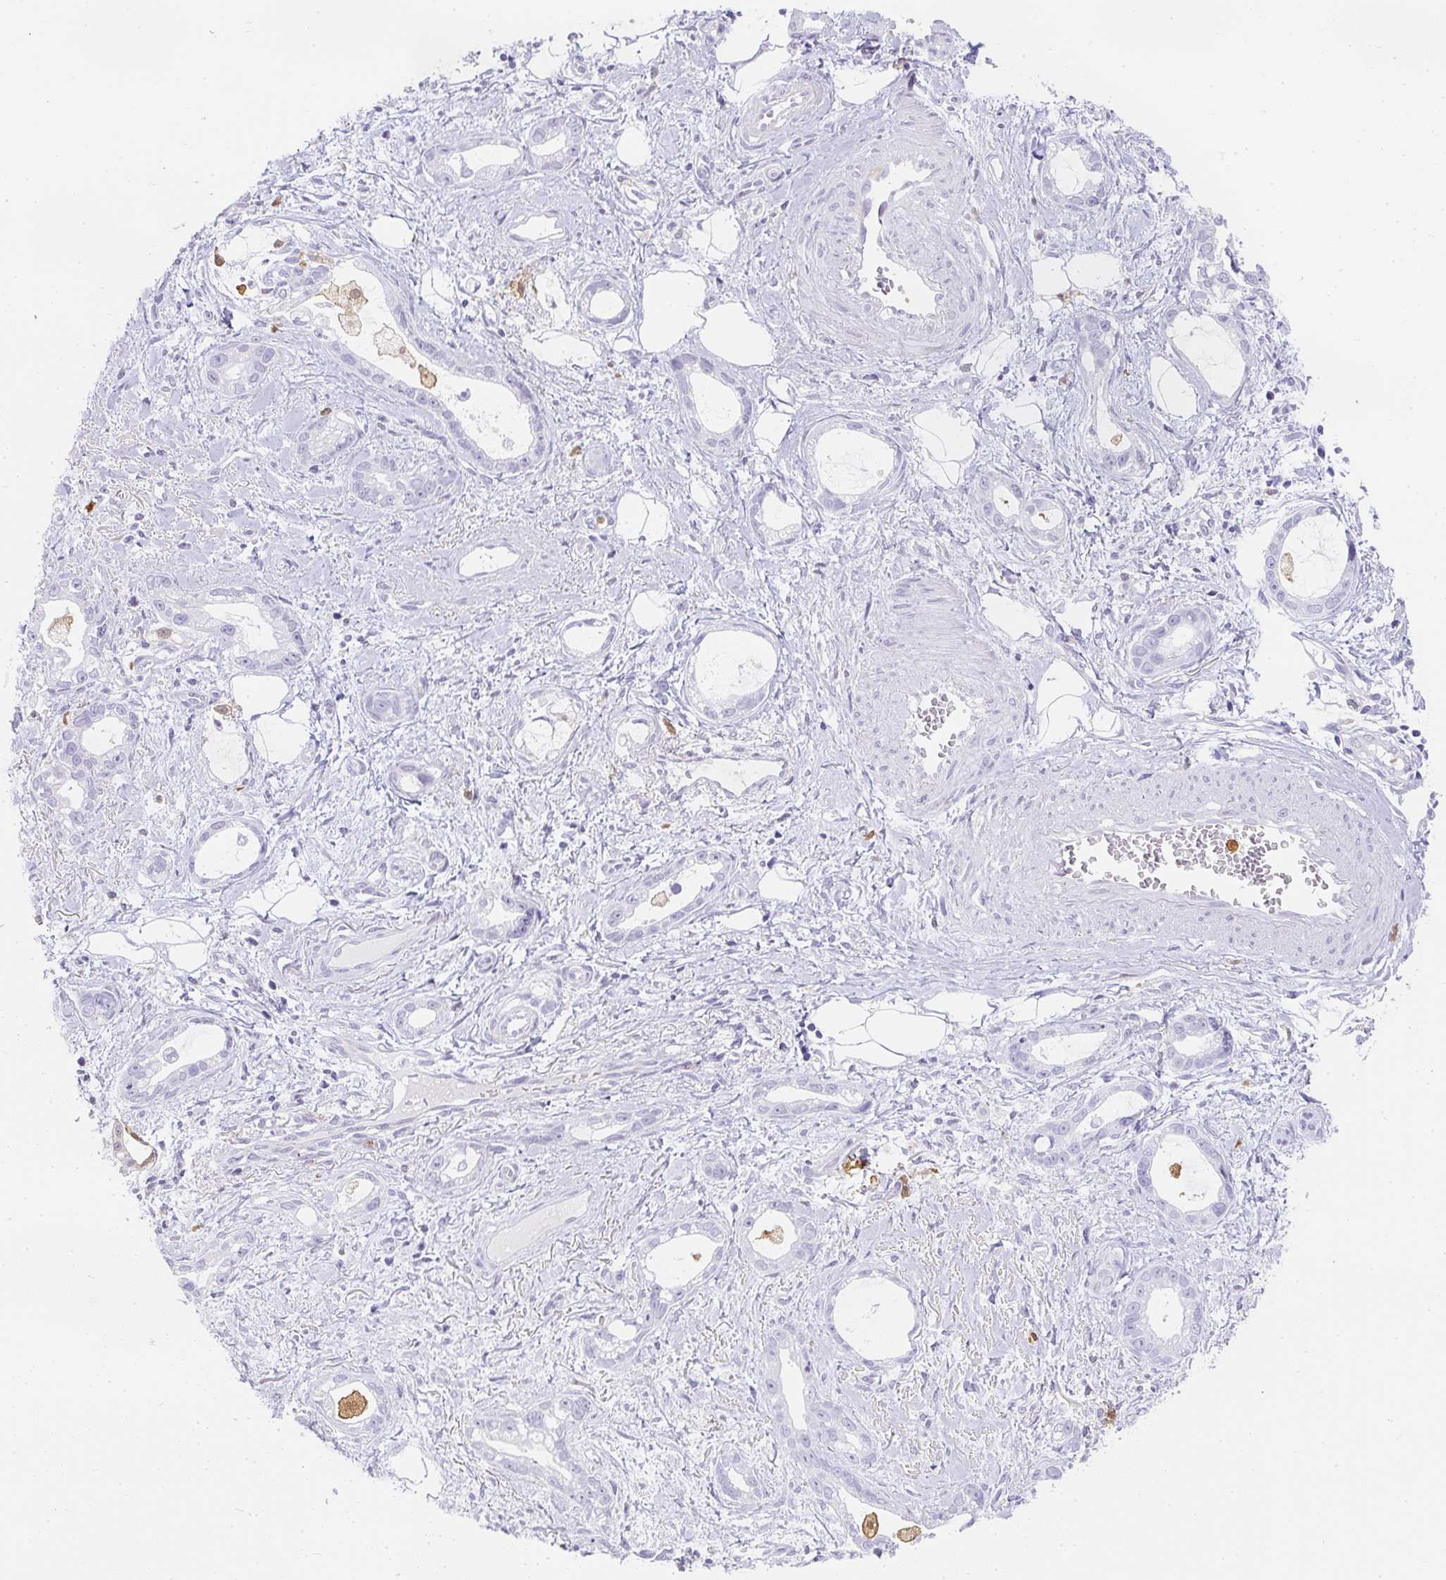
{"staining": {"intensity": "negative", "quantity": "none", "location": "none"}, "tissue": "stomach cancer", "cell_type": "Tumor cells", "image_type": "cancer", "snomed": [{"axis": "morphology", "description": "Adenocarcinoma, NOS"}, {"axis": "topography", "description": "Stomach"}], "caption": "Tumor cells show no significant positivity in adenocarcinoma (stomach).", "gene": "HK3", "patient": {"sex": "male", "age": 55}}